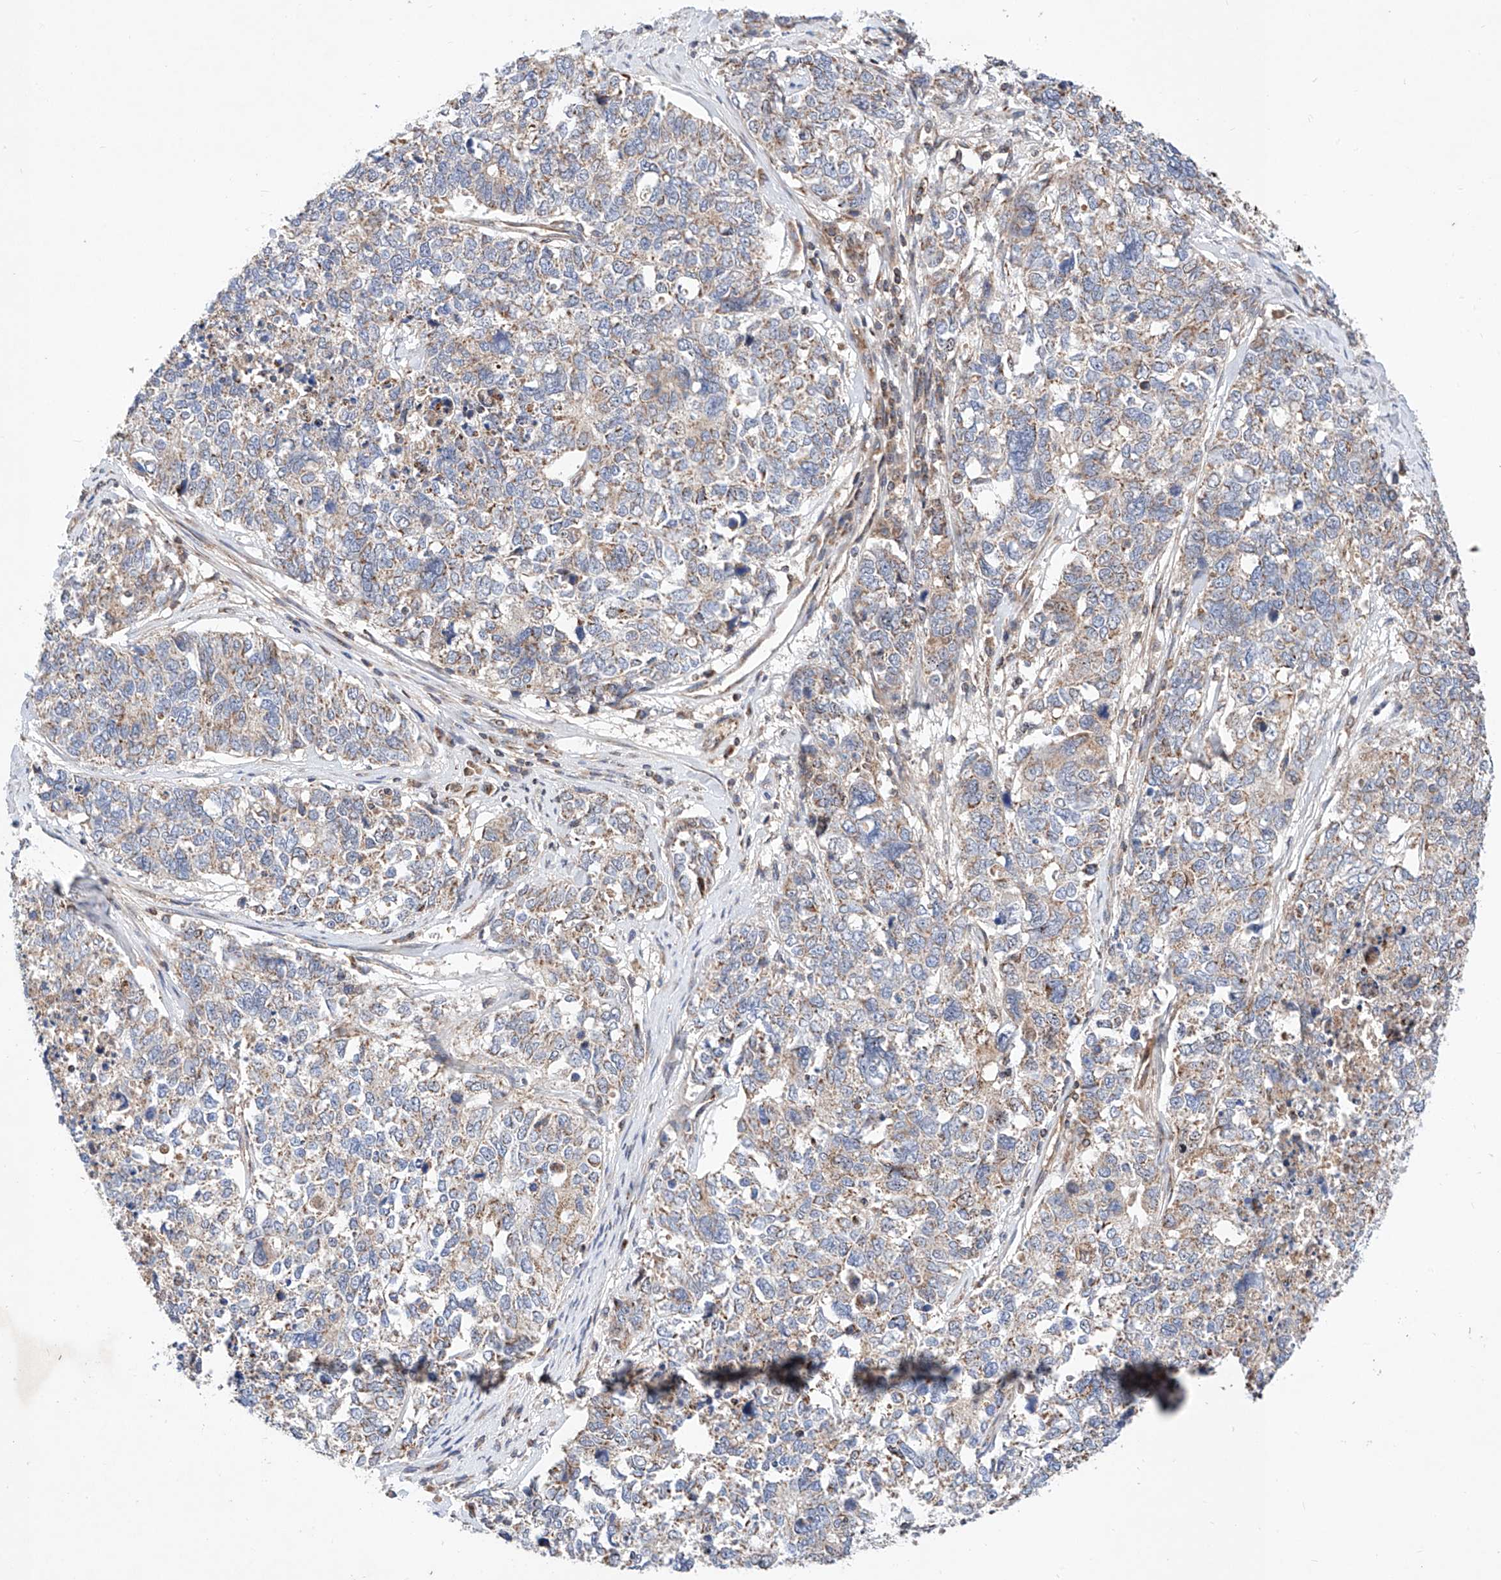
{"staining": {"intensity": "weak", "quantity": ">75%", "location": "cytoplasmic/membranous"}, "tissue": "cervical cancer", "cell_type": "Tumor cells", "image_type": "cancer", "snomed": [{"axis": "morphology", "description": "Squamous cell carcinoma, NOS"}, {"axis": "topography", "description": "Cervix"}], "caption": "Weak cytoplasmic/membranous expression for a protein is seen in about >75% of tumor cells of cervical cancer (squamous cell carcinoma) using IHC.", "gene": "NR1D1", "patient": {"sex": "female", "age": 63}}